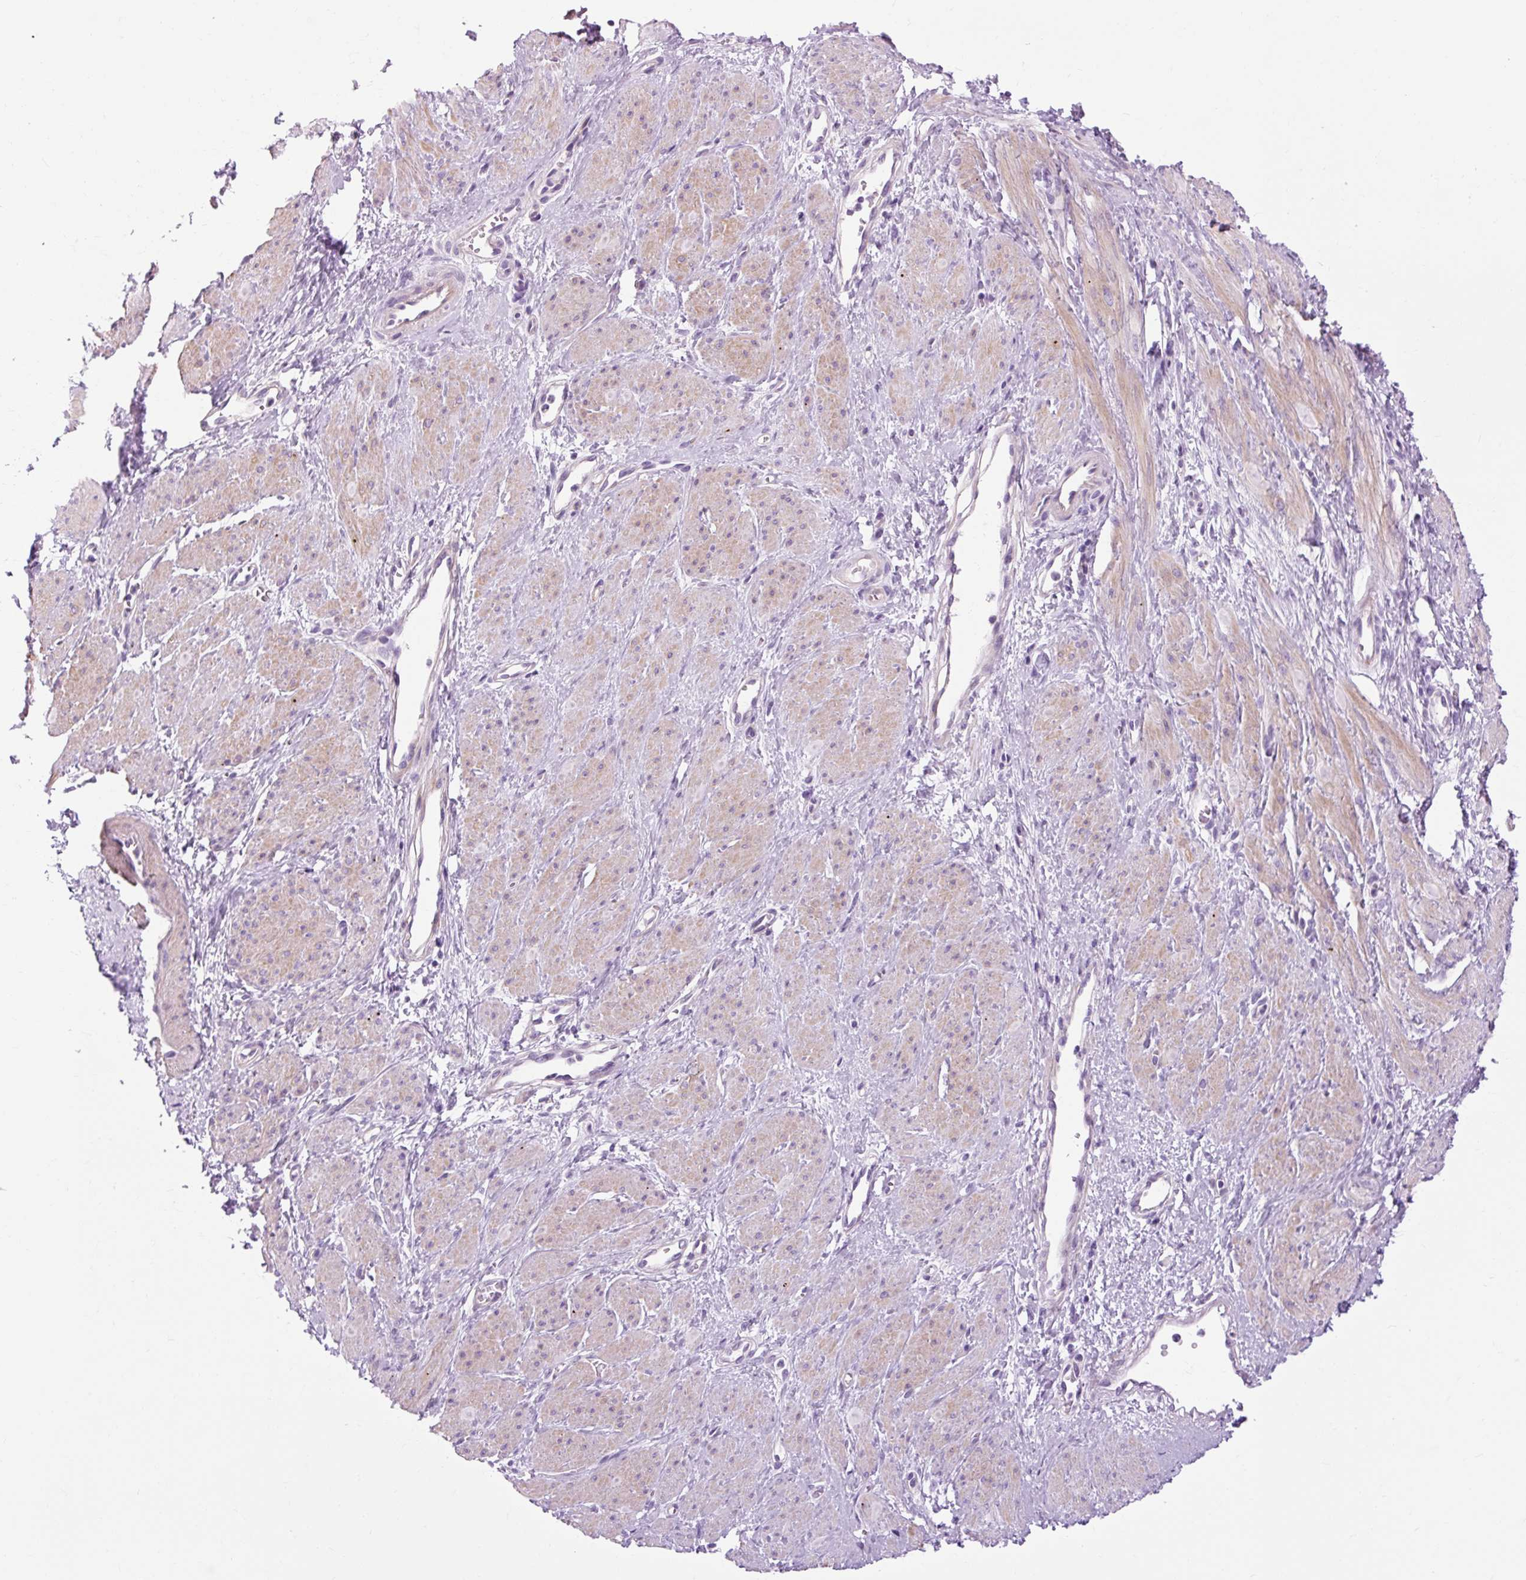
{"staining": {"intensity": "weak", "quantity": "25%-75%", "location": "cytoplasmic/membranous"}, "tissue": "smooth muscle", "cell_type": "Smooth muscle cells", "image_type": "normal", "snomed": [{"axis": "morphology", "description": "Normal tissue, NOS"}, {"axis": "topography", "description": "Smooth muscle"}, {"axis": "topography", "description": "Uterus"}], "caption": "A photomicrograph showing weak cytoplasmic/membranous staining in about 25%-75% of smooth muscle cells in unremarkable smooth muscle, as visualized by brown immunohistochemical staining.", "gene": "OOEP", "patient": {"sex": "female", "age": 39}}